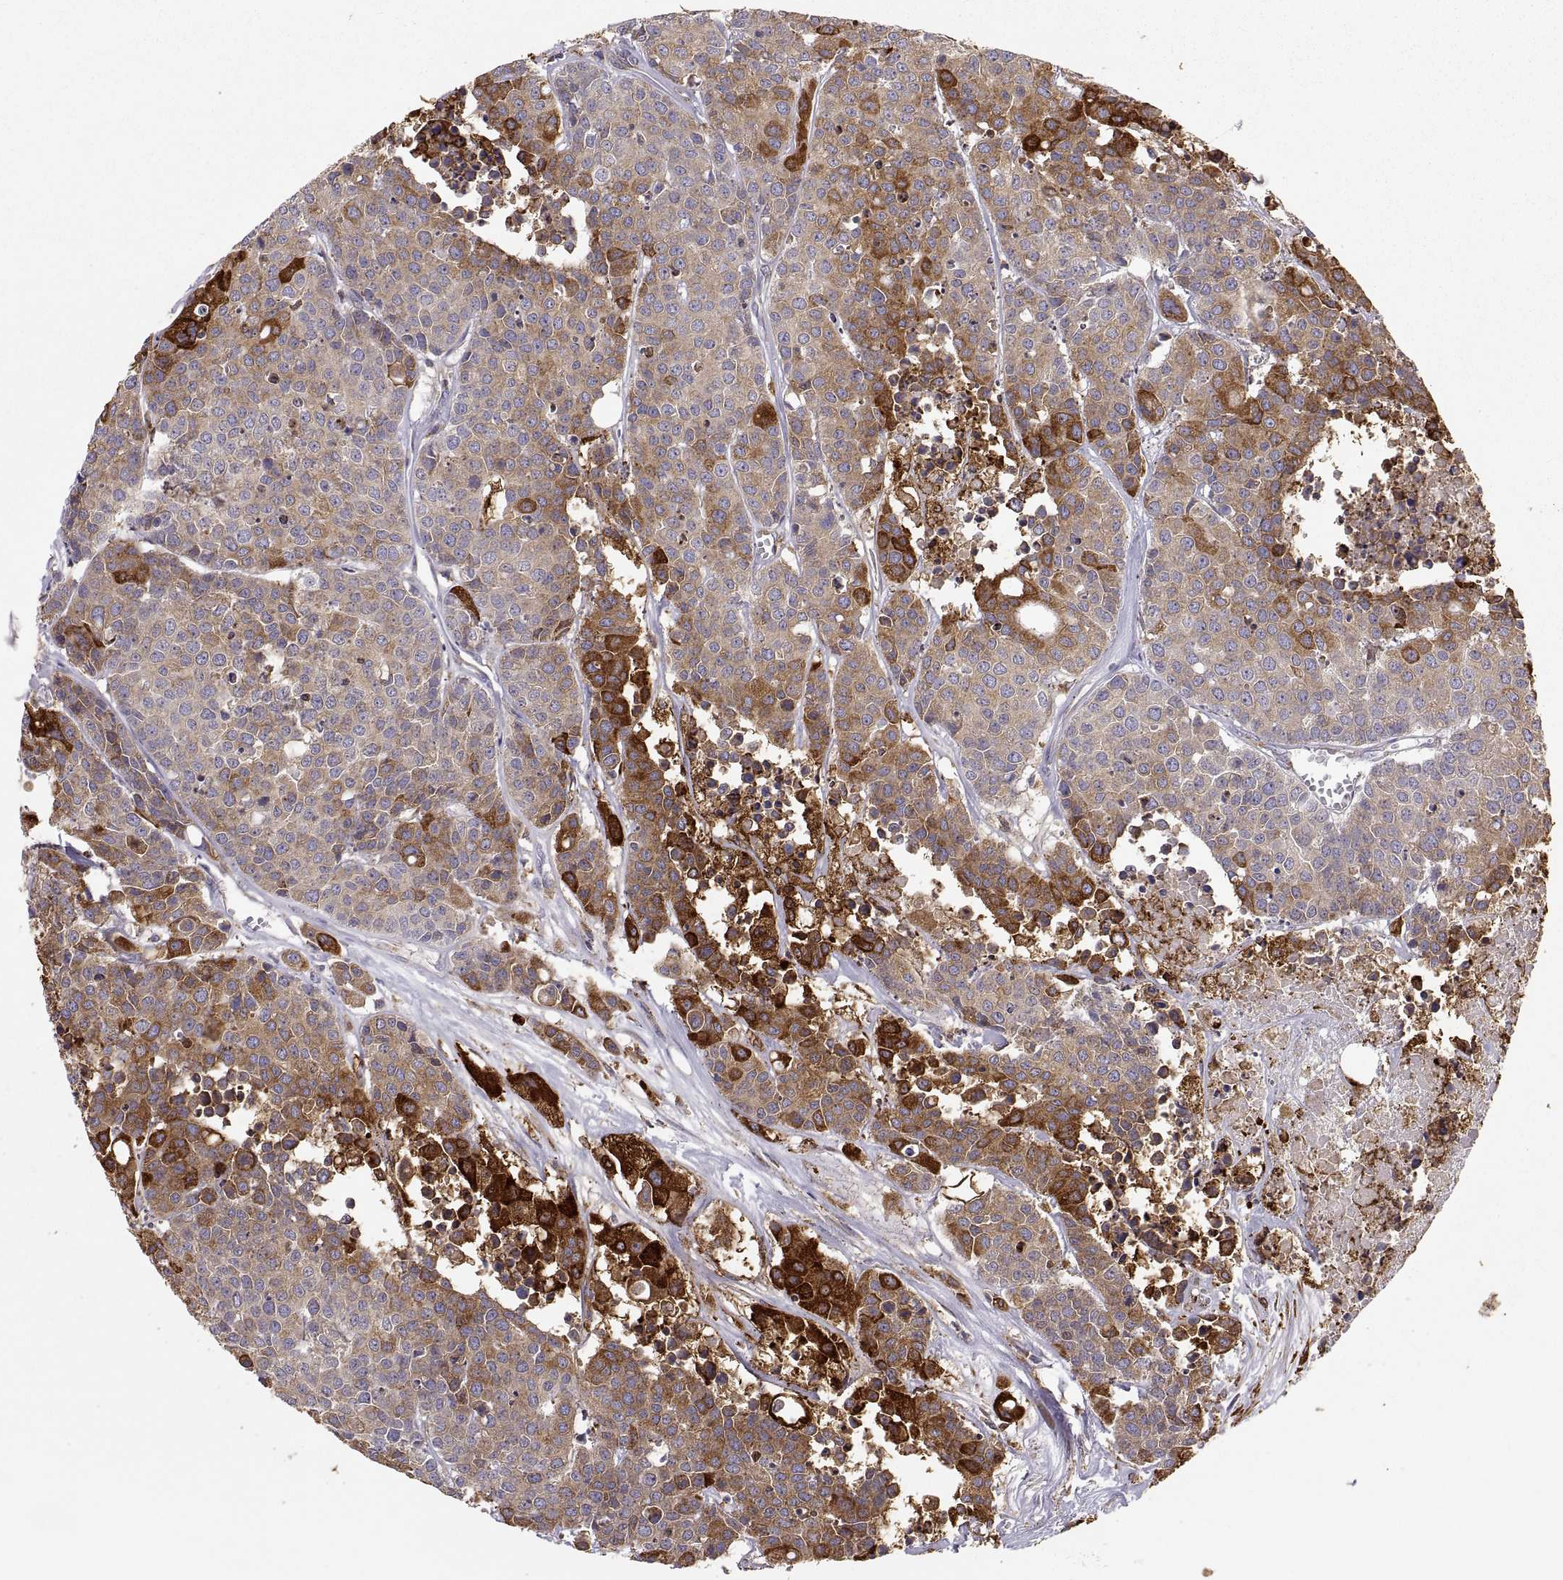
{"staining": {"intensity": "strong", "quantity": "<25%", "location": "cytoplasmic/membranous"}, "tissue": "carcinoid", "cell_type": "Tumor cells", "image_type": "cancer", "snomed": [{"axis": "morphology", "description": "Carcinoid, malignant, NOS"}, {"axis": "topography", "description": "Colon"}], "caption": "Protein staining of malignant carcinoid tissue reveals strong cytoplasmic/membranous expression in about <25% of tumor cells. (DAB IHC with brightfield microscopy, high magnification).", "gene": "ERO1A", "patient": {"sex": "male", "age": 81}}